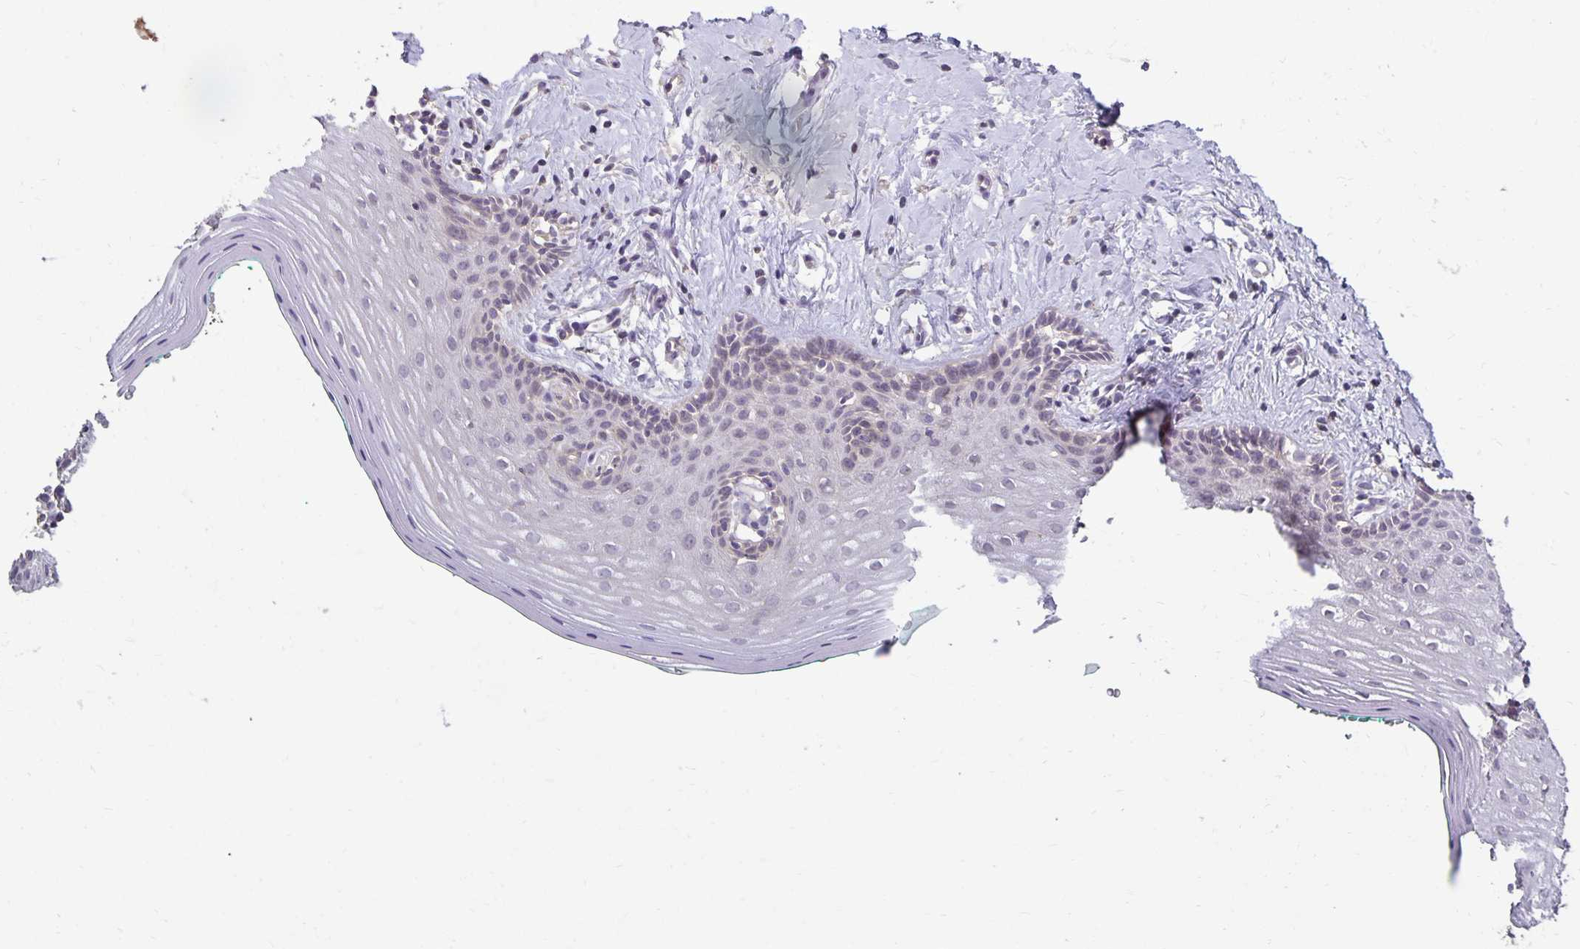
{"staining": {"intensity": "negative", "quantity": "none", "location": "none"}, "tissue": "vagina", "cell_type": "Squamous epithelial cells", "image_type": "normal", "snomed": [{"axis": "morphology", "description": "Normal tissue, NOS"}, {"axis": "topography", "description": "Vagina"}], "caption": "Immunohistochemistry (IHC) image of normal vagina: vagina stained with DAB demonstrates no significant protein expression in squamous epithelial cells.", "gene": "CST6", "patient": {"sex": "female", "age": 42}}